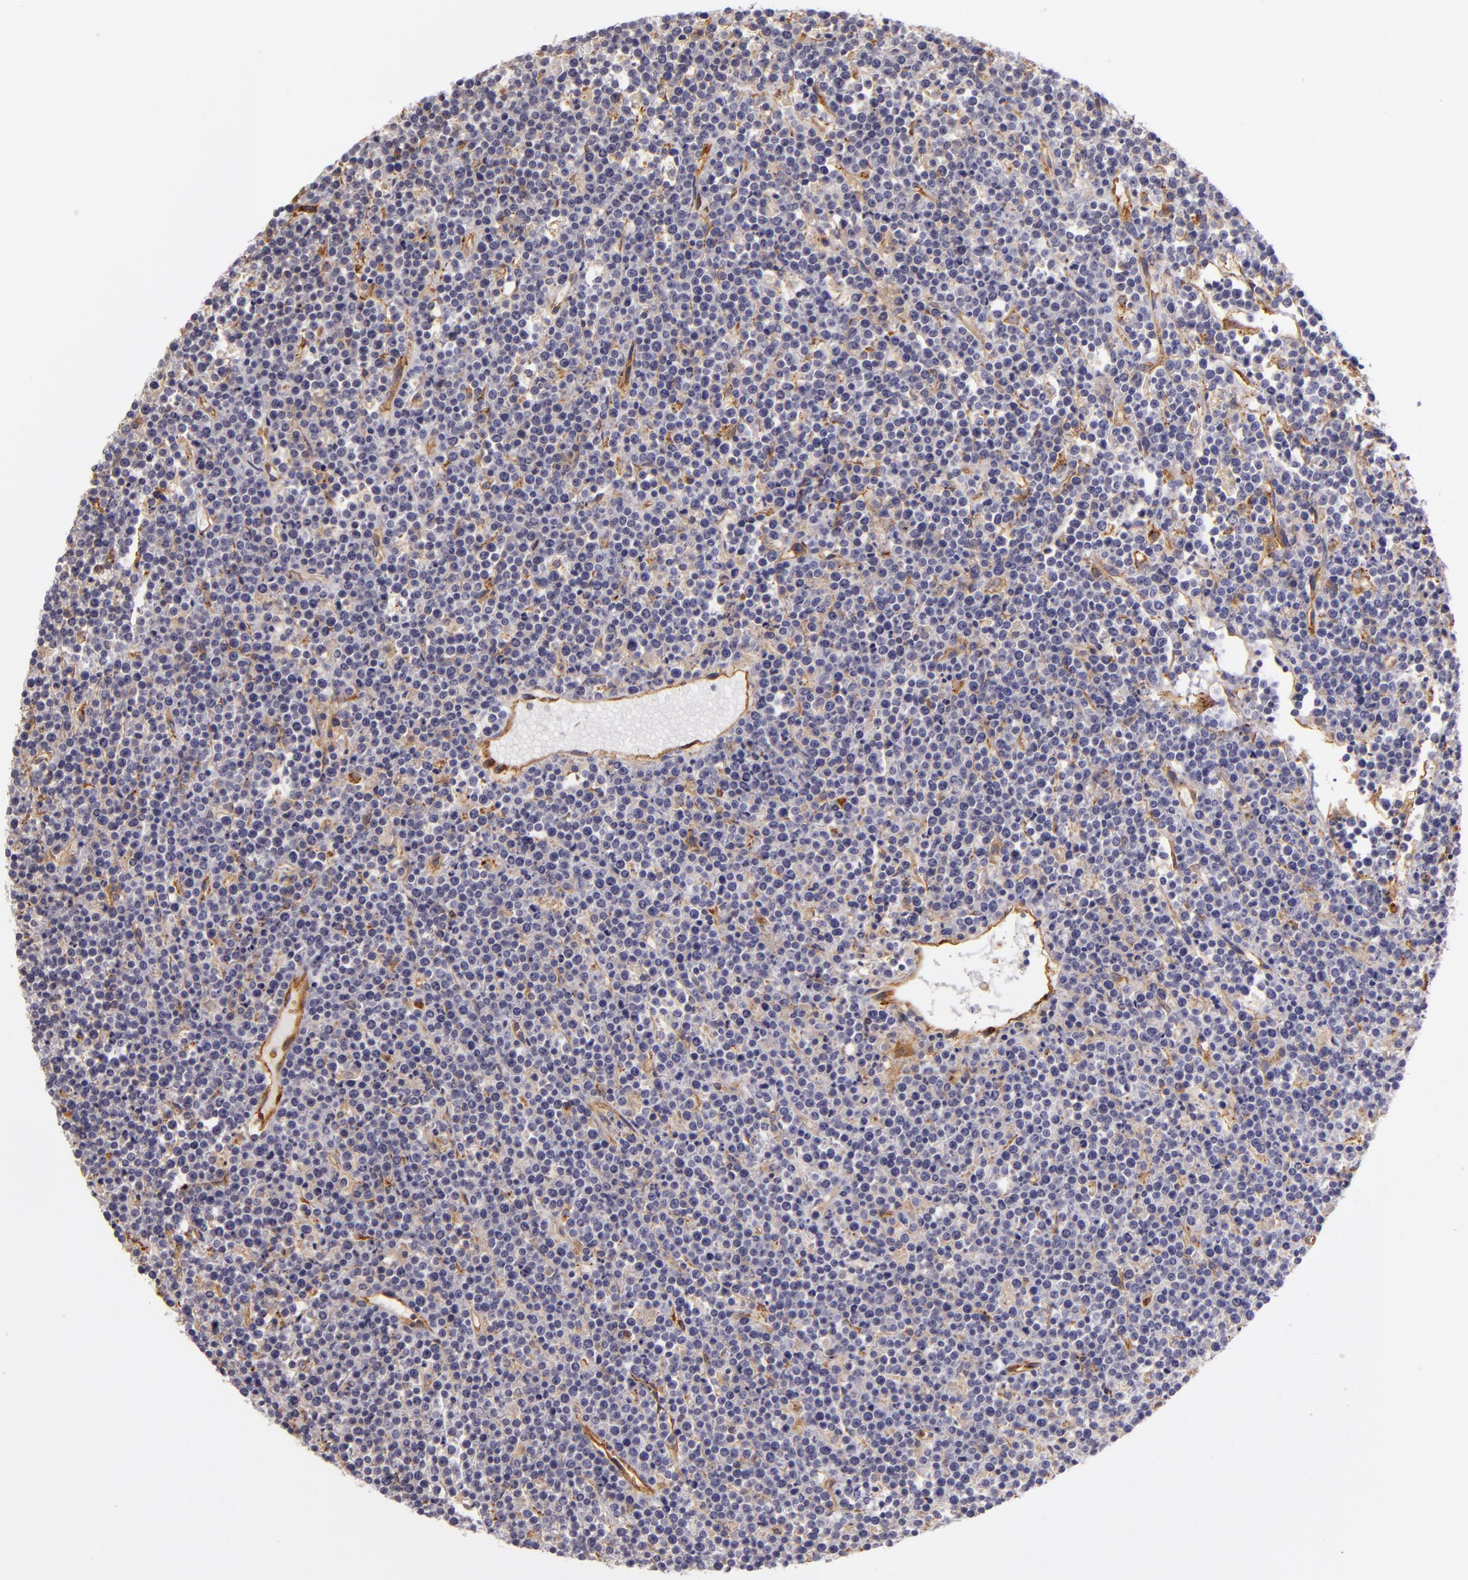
{"staining": {"intensity": "negative", "quantity": "none", "location": "none"}, "tissue": "lymphoma", "cell_type": "Tumor cells", "image_type": "cancer", "snomed": [{"axis": "morphology", "description": "Malignant lymphoma, non-Hodgkin's type, High grade"}, {"axis": "topography", "description": "Ovary"}], "caption": "The immunohistochemistry histopathology image has no significant positivity in tumor cells of high-grade malignant lymphoma, non-Hodgkin's type tissue.", "gene": "CTSF", "patient": {"sex": "female", "age": 56}}